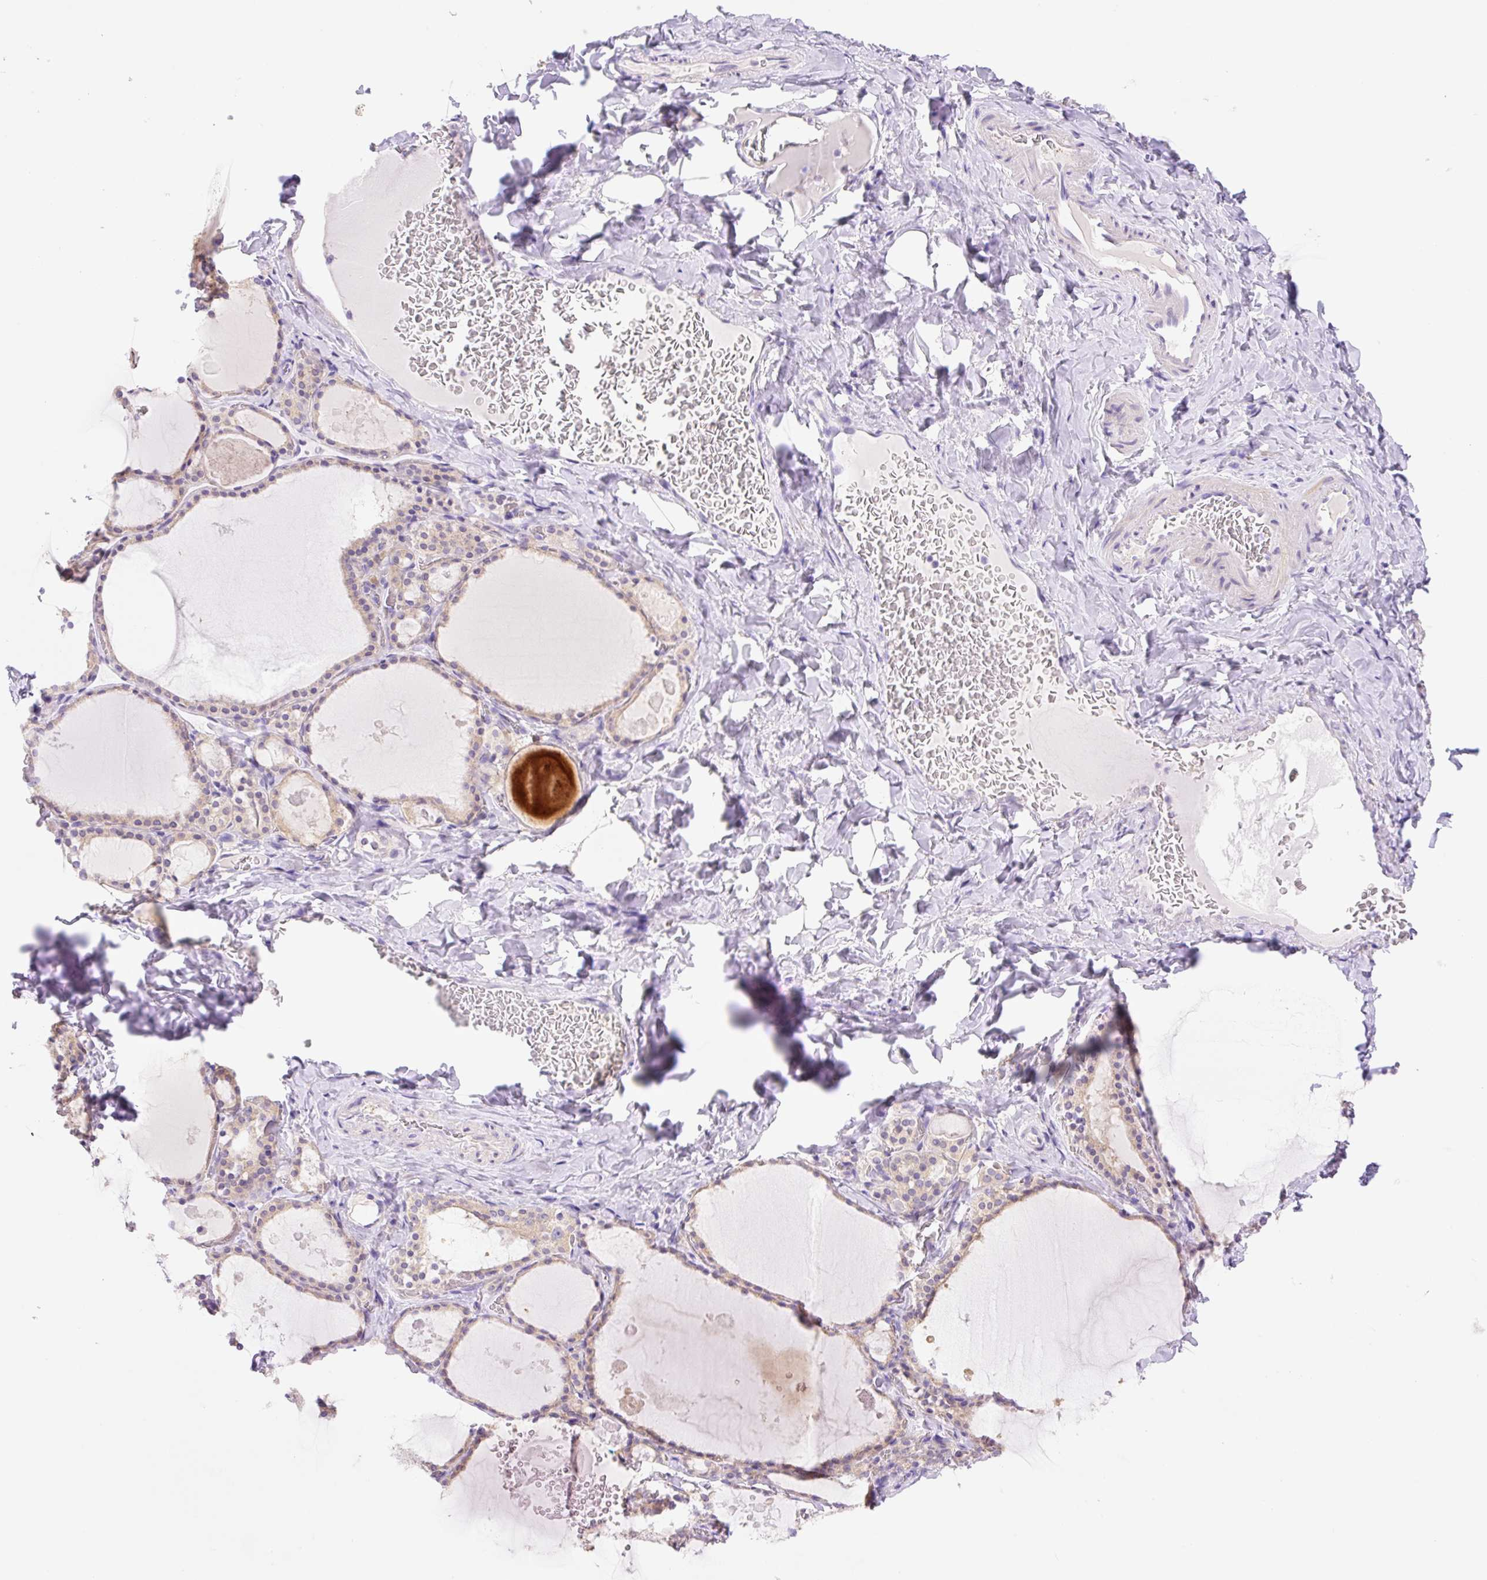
{"staining": {"intensity": "weak", "quantity": "25%-75%", "location": "cytoplasmic/membranous"}, "tissue": "thyroid gland", "cell_type": "Glandular cells", "image_type": "normal", "snomed": [{"axis": "morphology", "description": "Normal tissue, NOS"}, {"axis": "topography", "description": "Thyroid gland"}], "caption": "Protein expression analysis of normal thyroid gland displays weak cytoplasmic/membranous positivity in approximately 25%-75% of glandular cells.", "gene": "DENND5A", "patient": {"sex": "male", "age": 56}}